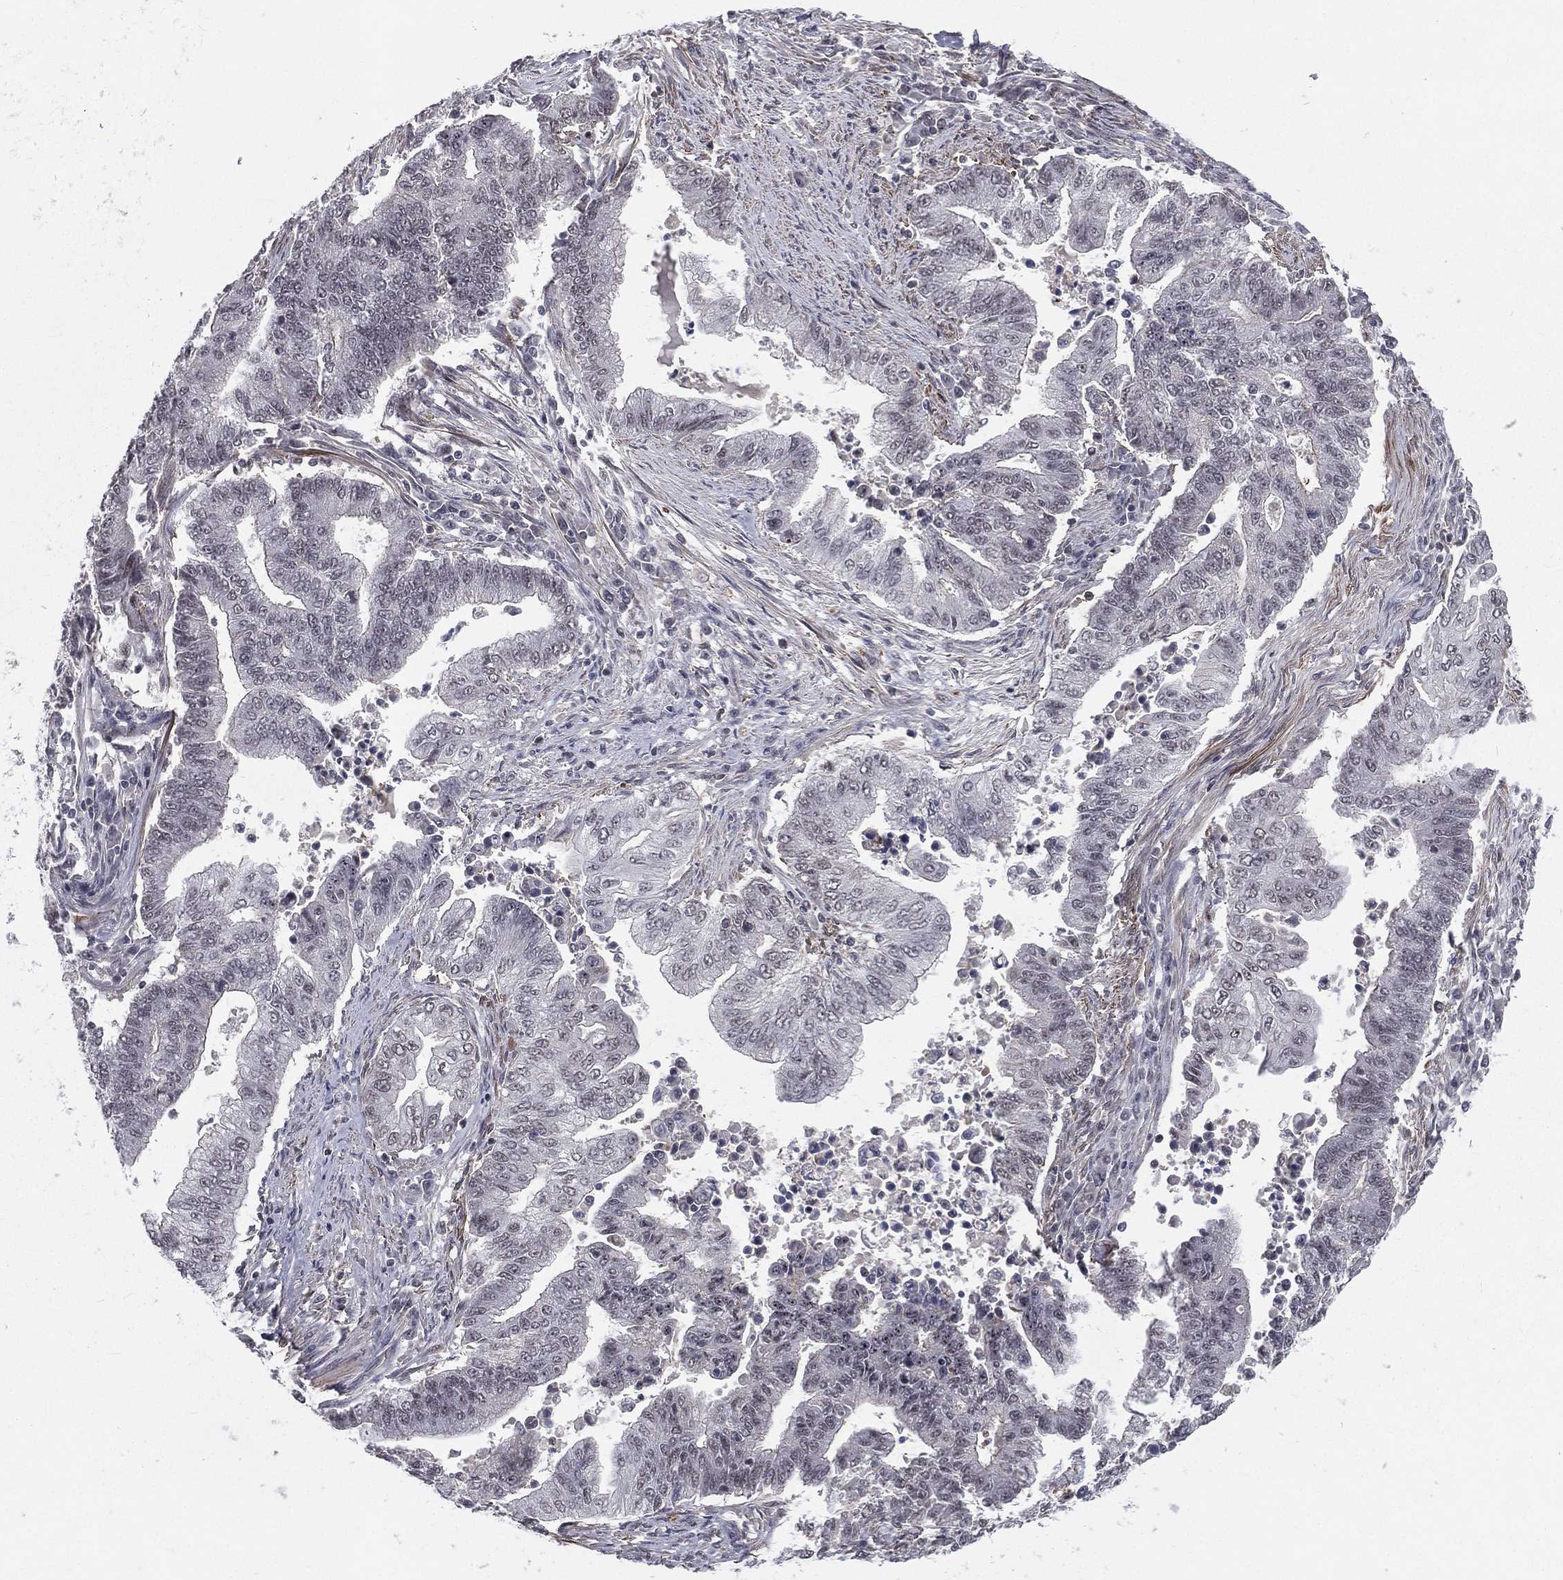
{"staining": {"intensity": "weak", "quantity": "<25%", "location": "cytoplasmic/membranous"}, "tissue": "endometrial cancer", "cell_type": "Tumor cells", "image_type": "cancer", "snomed": [{"axis": "morphology", "description": "Adenocarcinoma, NOS"}, {"axis": "topography", "description": "Uterus"}, {"axis": "topography", "description": "Endometrium"}], "caption": "Photomicrograph shows no protein positivity in tumor cells of endometrial adenocarcinoma tissue.", "gene": "MORC2", "patient": {"sex": "female", "age": 54}}